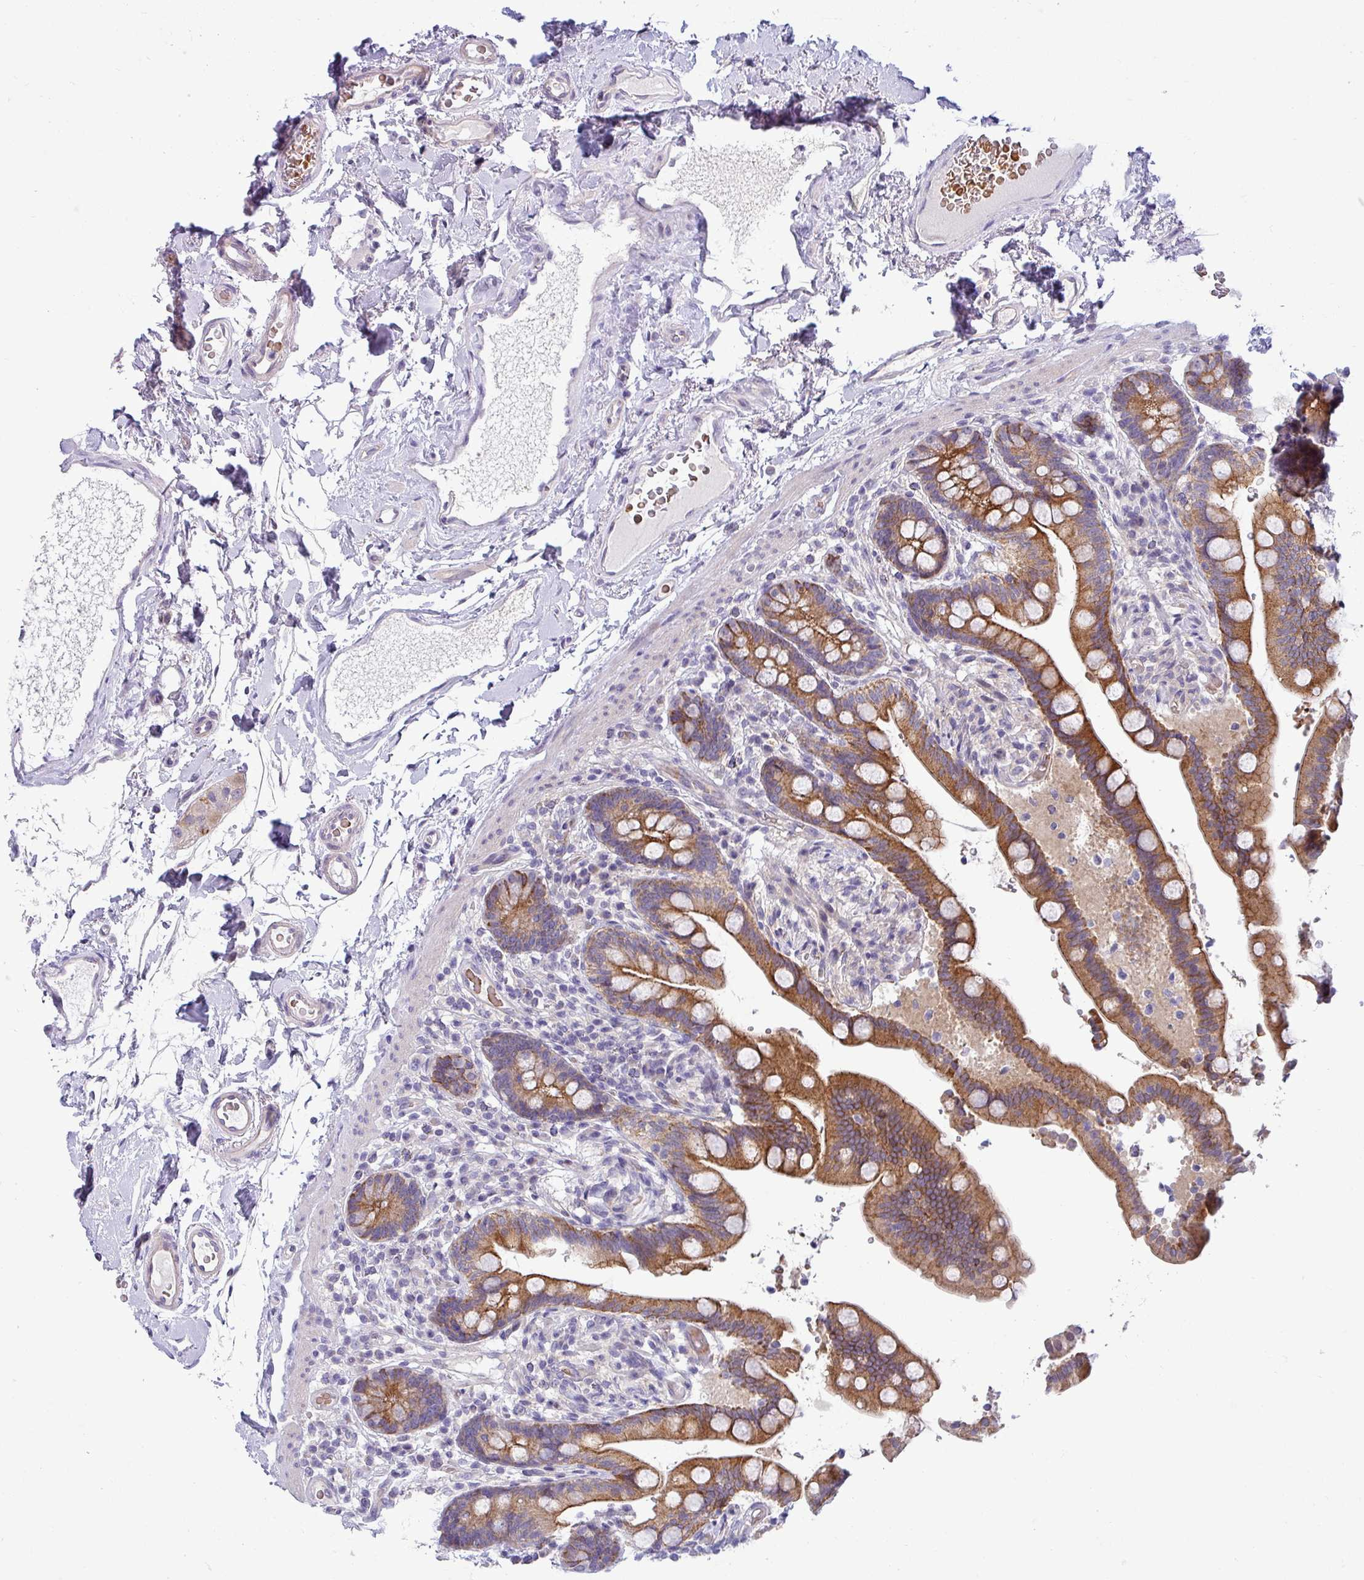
{"staining": {"intensity": "weak", "quantity": "25%-75%", "location": "cytoplasmic/membranous"}, "tissue": "colon", "cell_type": "Endothelial cells", "image_type": "normal", "snomed": [{"axis": "morphology", "description": "Normal tissue, NOS"}, {"axis": "topography", "description": "Smooth muscle"}, {"axis": "topography", "description": "Colon"}], "caption": "Colon stained for a protein (brown) demonstrates weak cytoplasmic/membranous positive staining in approximately 25%-75% of endothelial cells.", "gene": "ACAP3", "patient": {"sex": "male", "age": 73}}